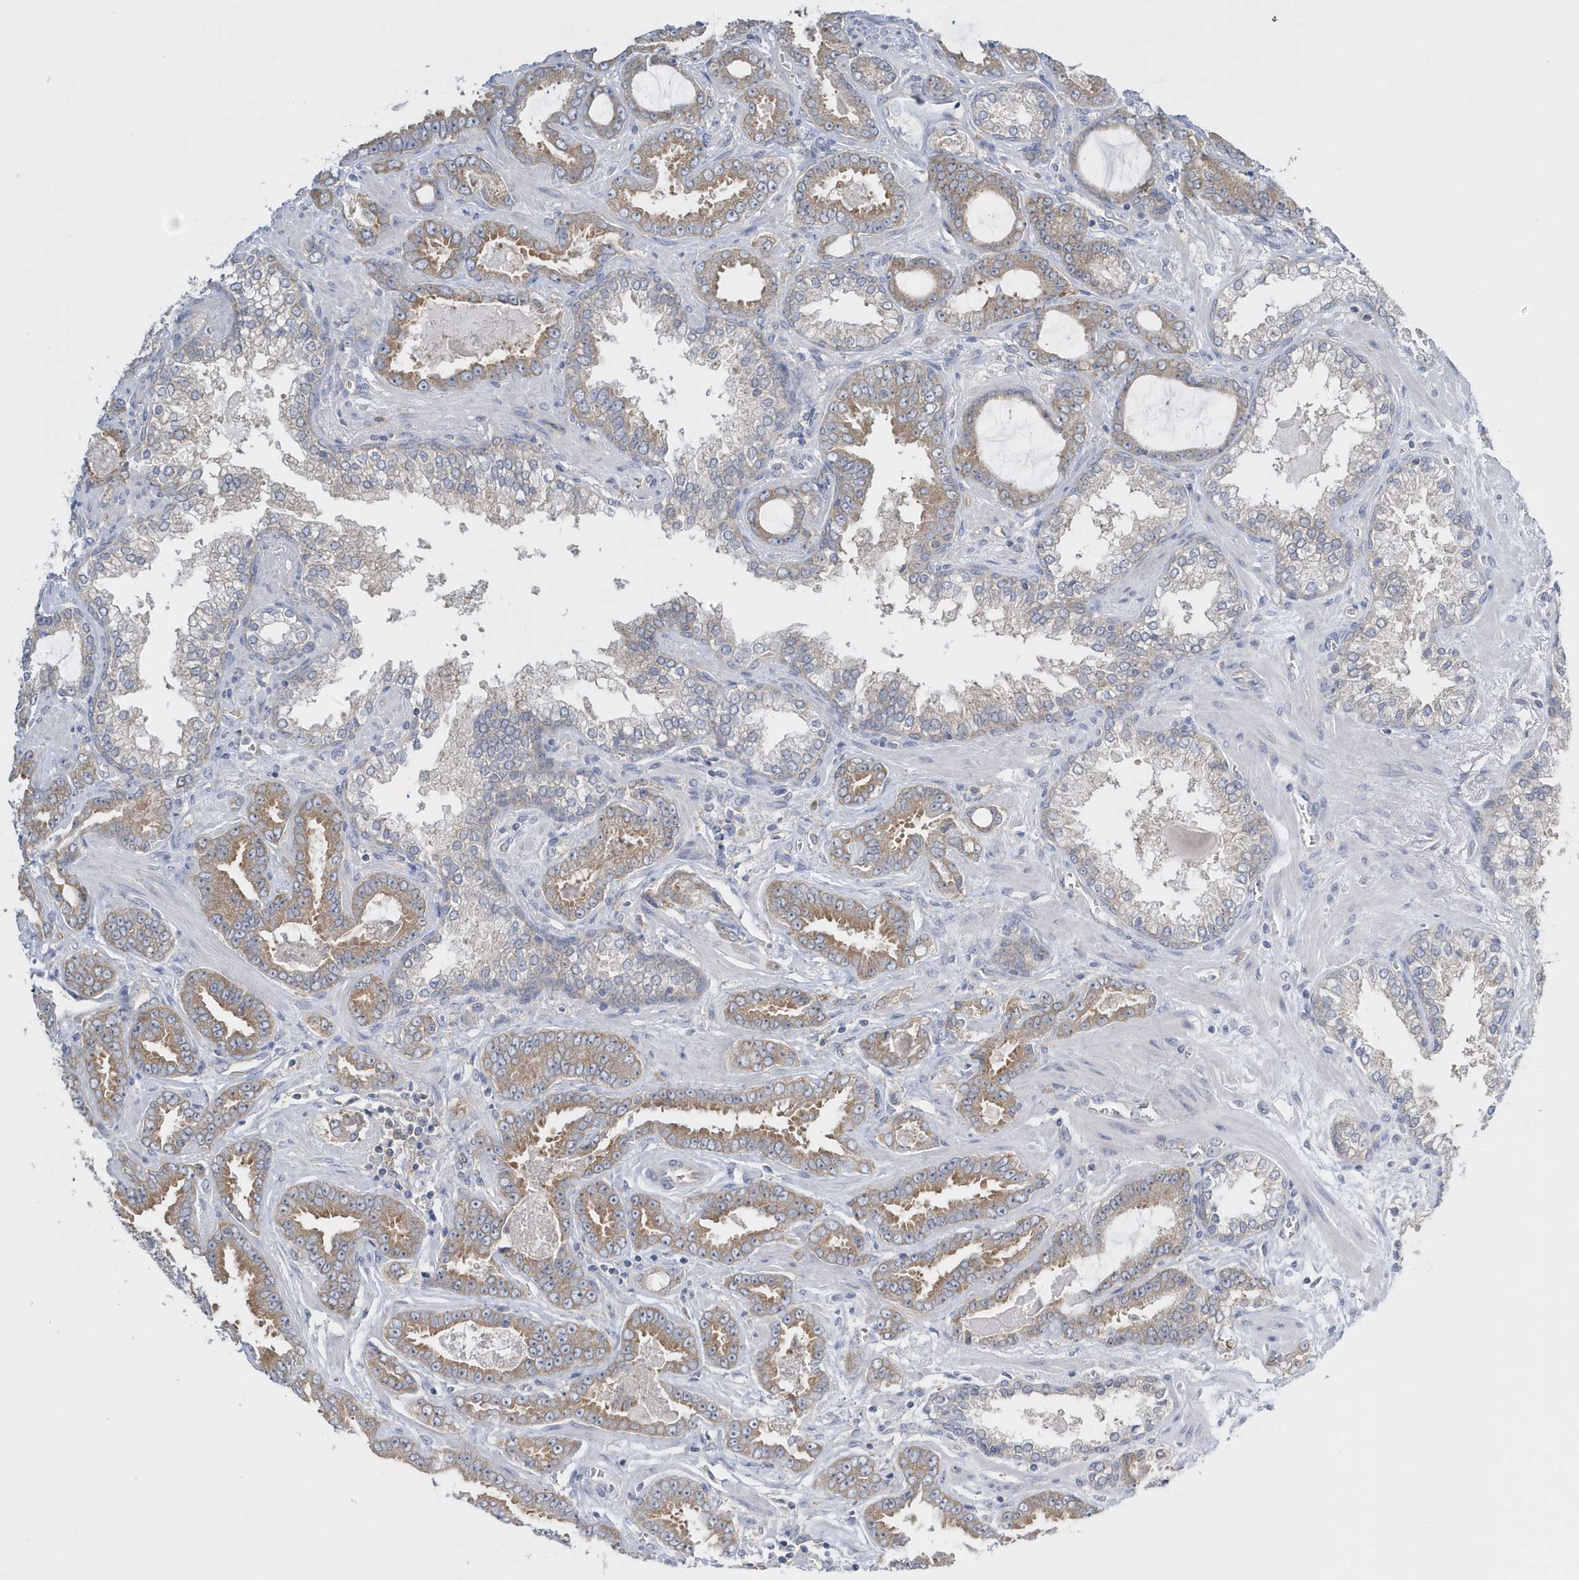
{"staining": {"intensity": "moderate", "quantity": "25%-75%", "location": "cytoplasmic/membranous"}, "tissue": "prostate cancer", "cell_type": "Tumor cells", "image_type": "cancer", "snomed": [{"axis": "morphology", "description": "Adenocarcinoma, Low grade"}, {"axis": "topography", "description": "Prostate"}], "caption": "Immunohistochemical staining of human prostate cancer (low-grade adenocarcinoma) shows medium levels of moderate cytoplasmic/membranous protein staining in about 25%-75% of tumor cells.", "gene": "EIF3C", "patient": {"sex": "male", "age": 60}}